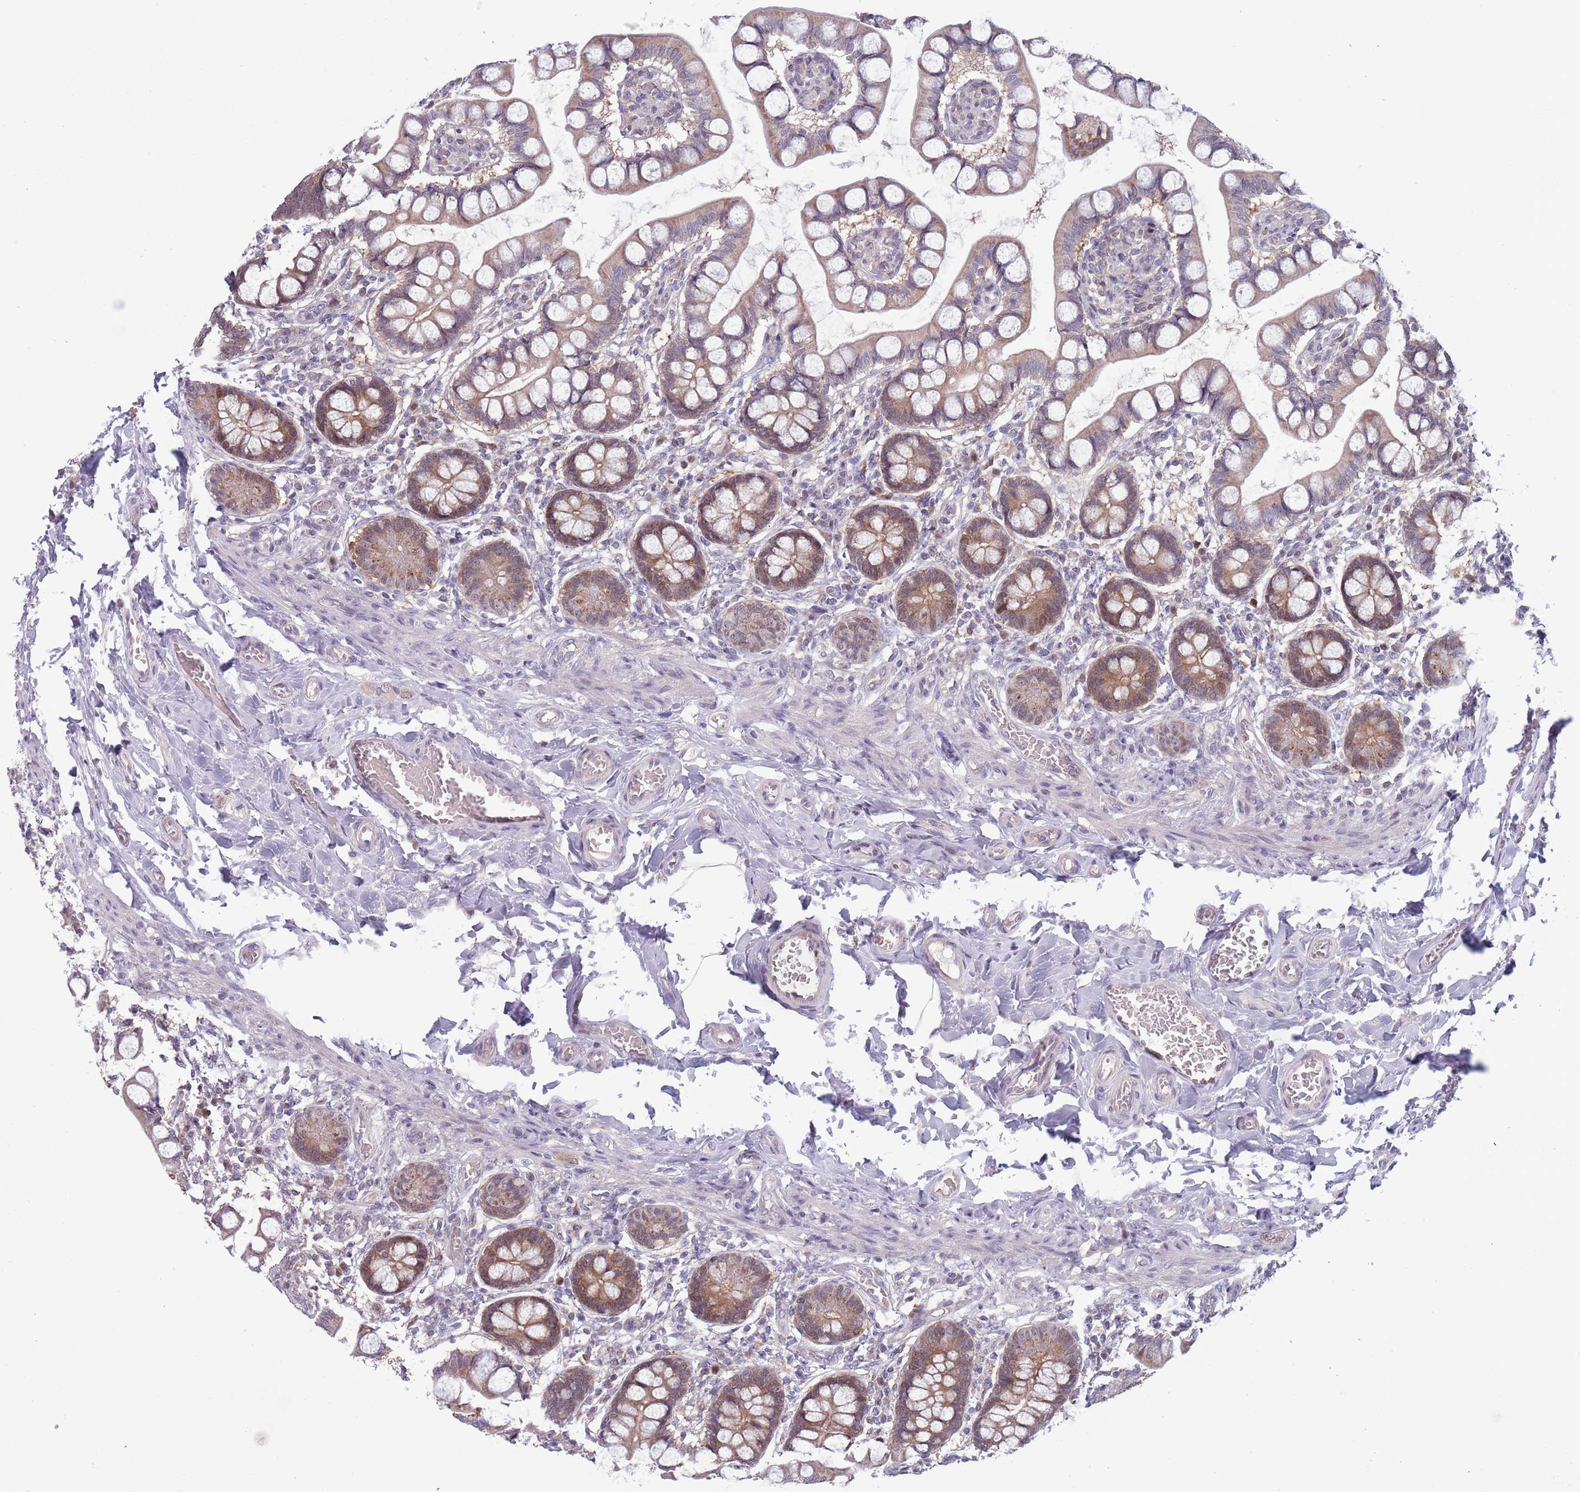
{"staining": {"intensity": "moderate", "quantity": ">75%", "location": "cytoplasmic/membranous"}, "tissue": "small intestine", "cell_type": "Glandular cells", "image_type": "normal", "snomed": [{"axis": "morphology", "description": "Normal tissue, NOS"}, {"axis": "topography", "description": "Small intestine"}], "caption": "Benign small intestine demonstrates moderate cytoplasmic/membranous expression in approximately >75% of glandular cells (DAB (3,3'-diaminobenzidine) = brown stain, brightfield microscopy at high magnification)..", "gene": "CLNS1A", "patient": {"sex": "male", "age": 52}}